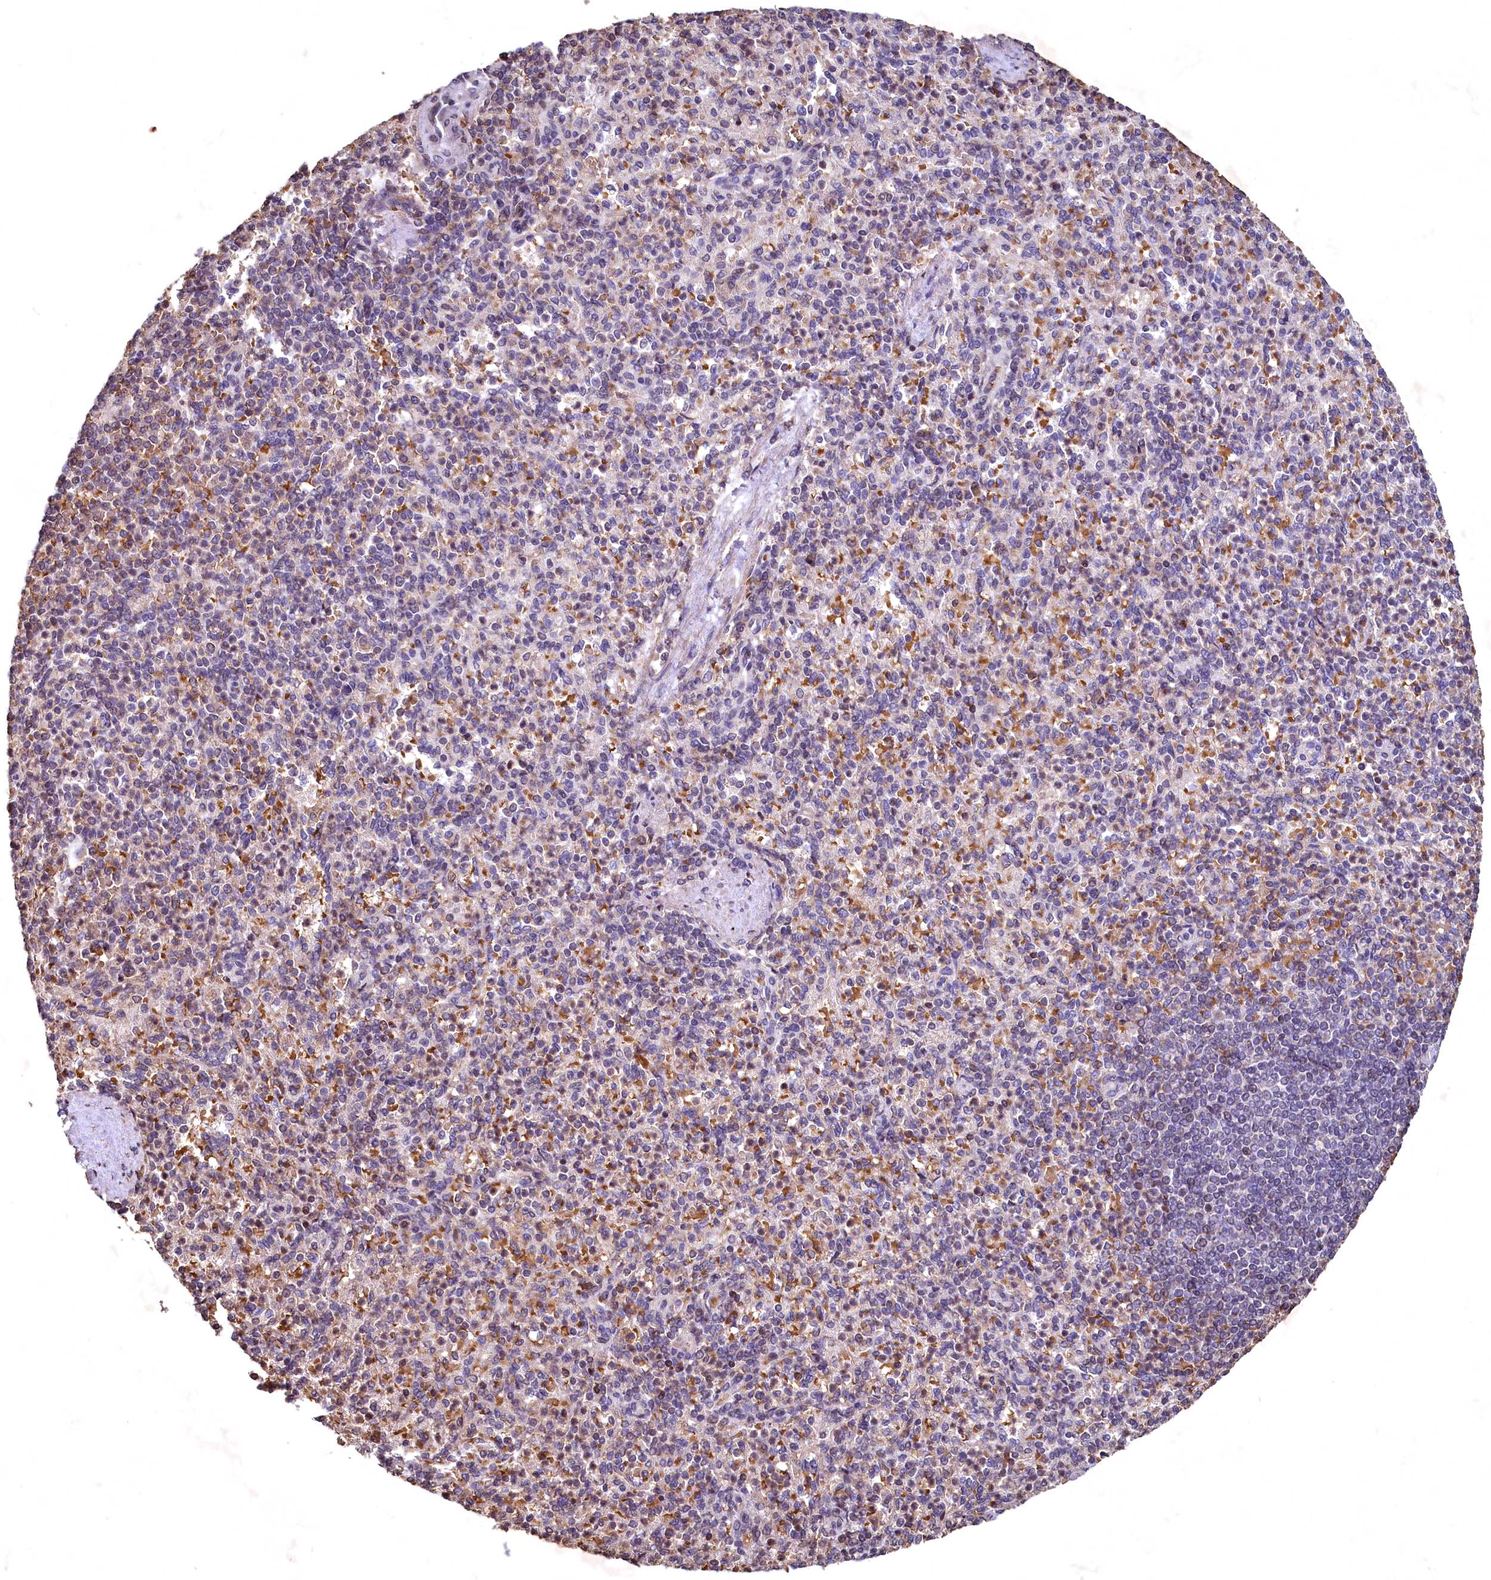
{"staining": {"intensity": "negative", "quantity": "none", "location": "none"}, "tissue": "spleen", "cell_type": "Cells in red pulp", "image_type": "normal", "snomed": [{"axis": "morphology", "description": "Normal tissue, NOS"}, {"axis": "topography", "description": "Spleen"}], "caption": "DAB (3,3'-diaminobenzidine) immunohistochemical staining of normal spleen reveals no significant staining in cells in red pulp.", "gene": "SPTA1", "patient": {"sex": "female", "age": 74}}